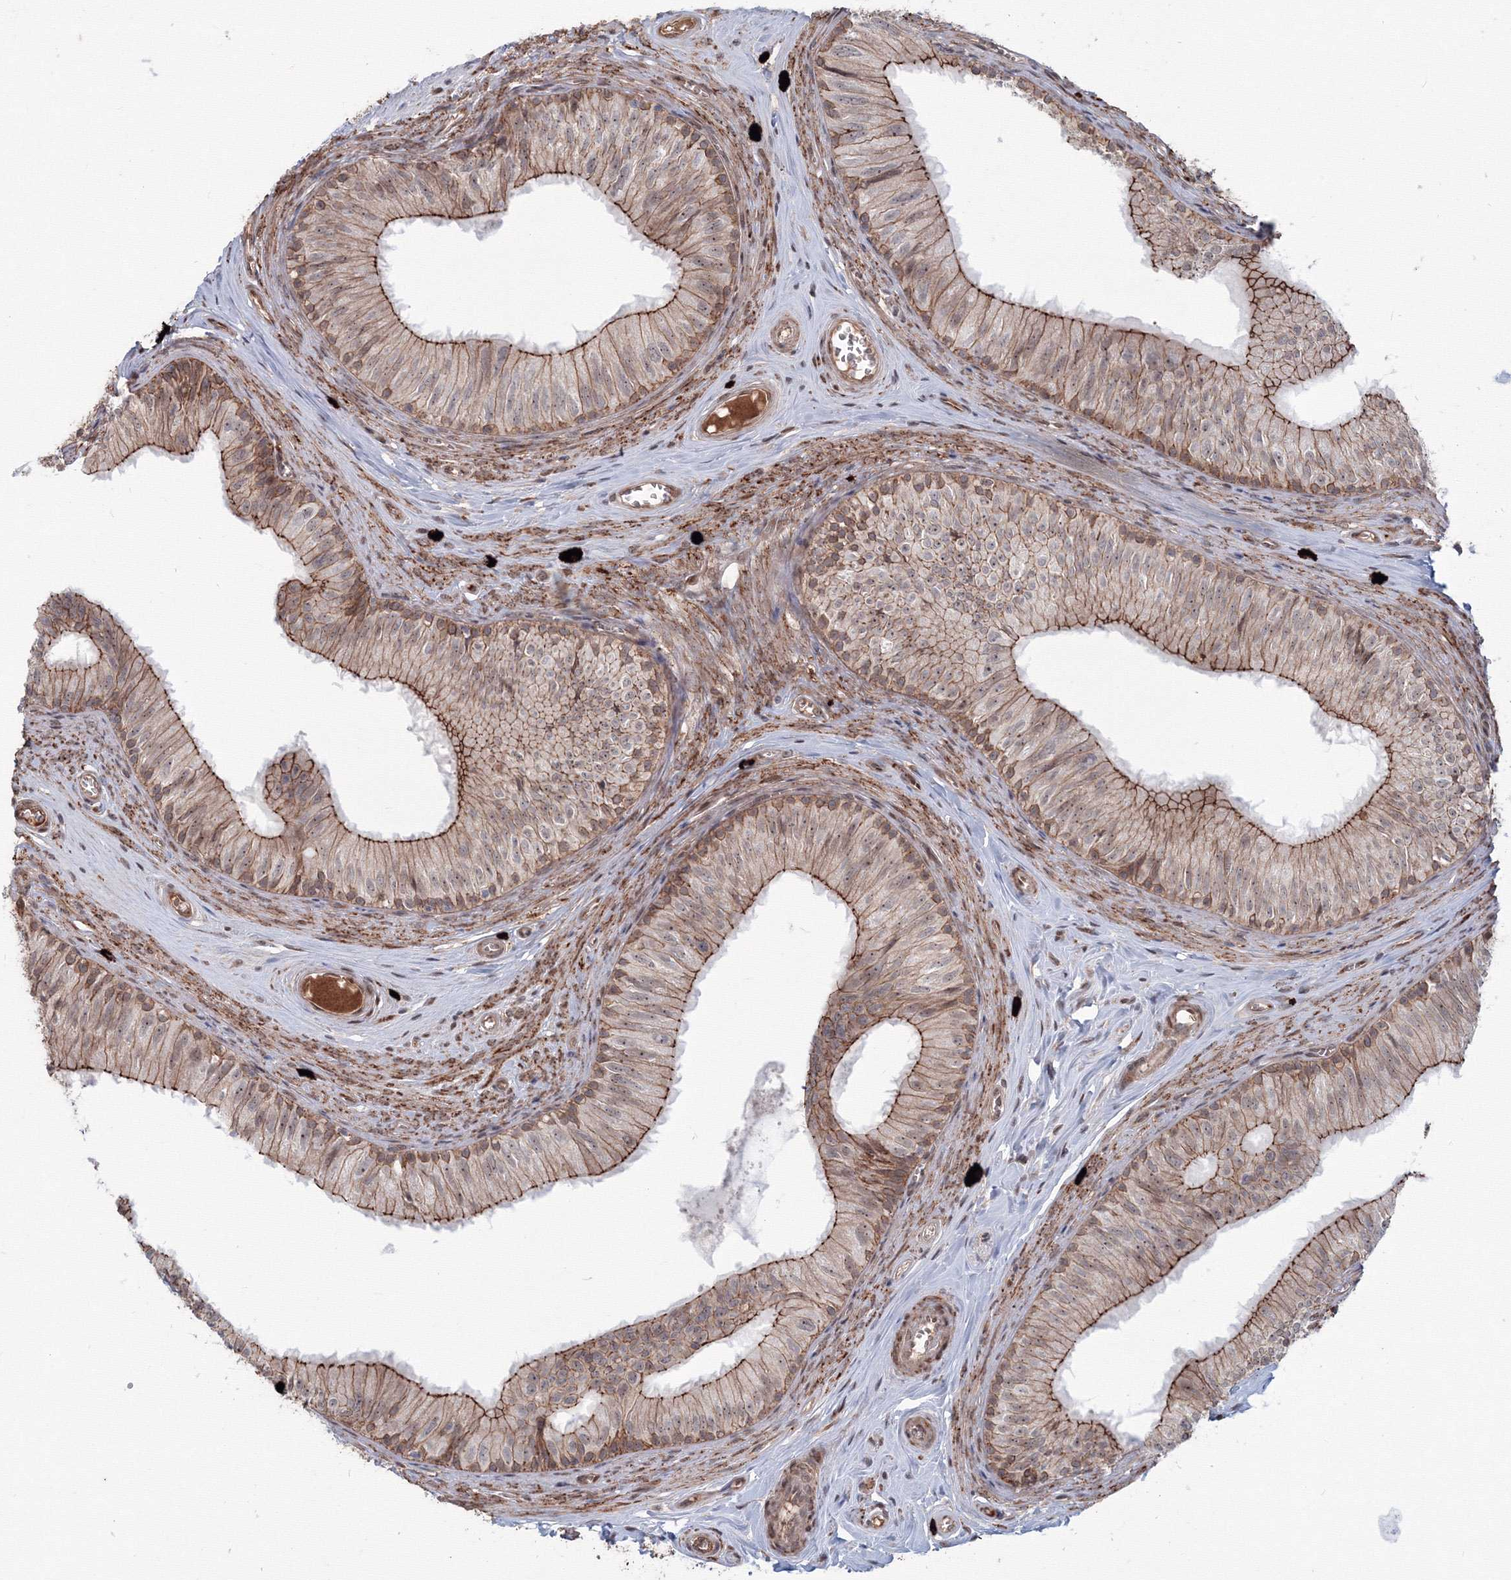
{"staining": {"intensity": "moderate", "quantity": ">75%", "location": "cytoplasmic/membranous,nuclear"}, "tissue": "epididymis", "cell_type": "Glandular cells", "image_type": "normal", "snomed": [{"axis": "morphology", "description": "Normal tissue, NOS"}, {"axis": "topography", "description": "Epididymis"}], "caption": "Immunohistochemical staining of benign human epididymis shows moderate cytoplasmic/membranous,nuclear protein expression in about >75% of glandular cells.", "gene": "SH3PXD2A", "patient": {"sex": "male", "age": 46}}